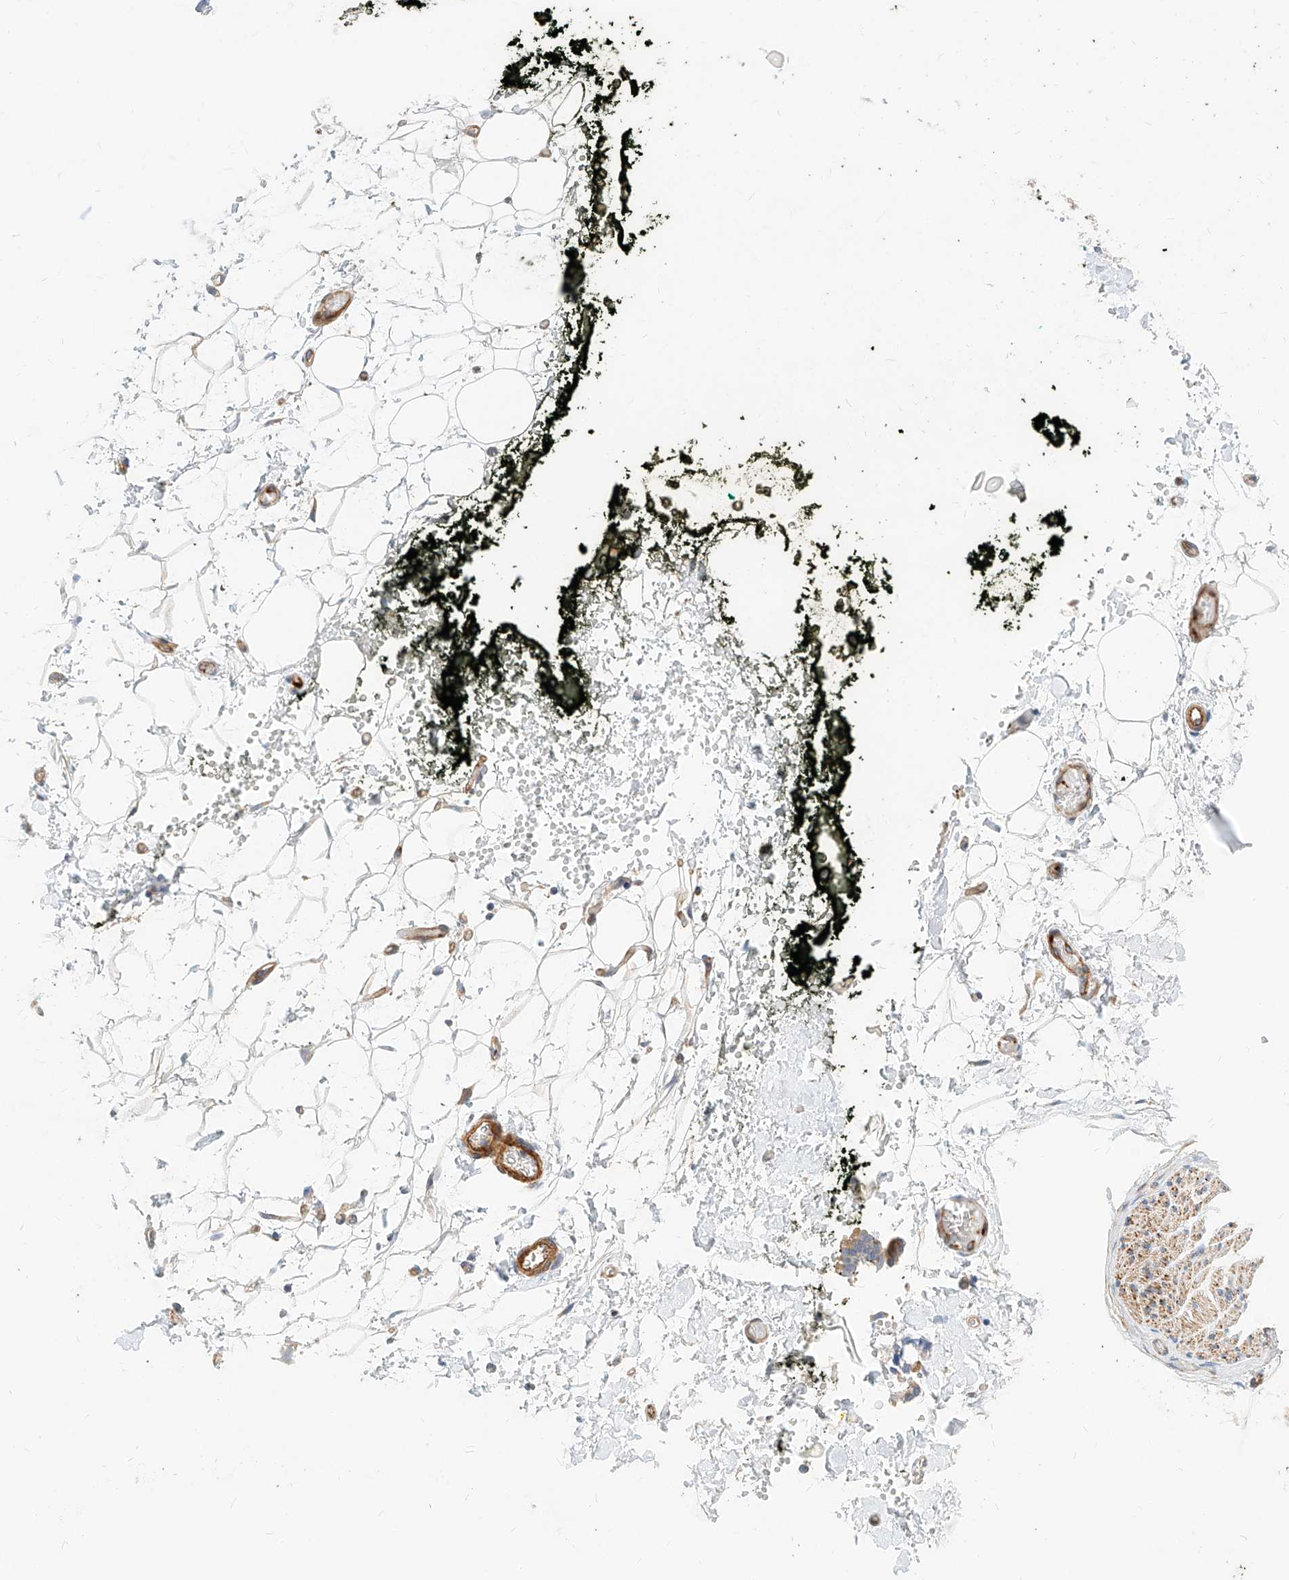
{"staining": {"intensity": "moderate", "quantity": "<25%", "location": "cytoplasmic/membranous"}, "tissue": "adipose tissue", "cell_type": "Adipocytes", "image_type": "normal", "snomed": [{"axis": "morphology", "description": "Normal tissue, NOS"}, {"axis": "morphology", "description": "Adenocarcinoma, NOS"}, {"axis": "topography", "description": "Pancreas"}, {"axis": "topography", "description": "Peripheral nerve tissue"}], "caption": "A high-resolution image shows immunohistochemistry staining of normal adipose tissue, which reveals moderate cytoplasmic/membranous expression in approximately <25% of adipocytes.", "gene": "KCNH5", "patient": {"sex": "male", "age": 59}}